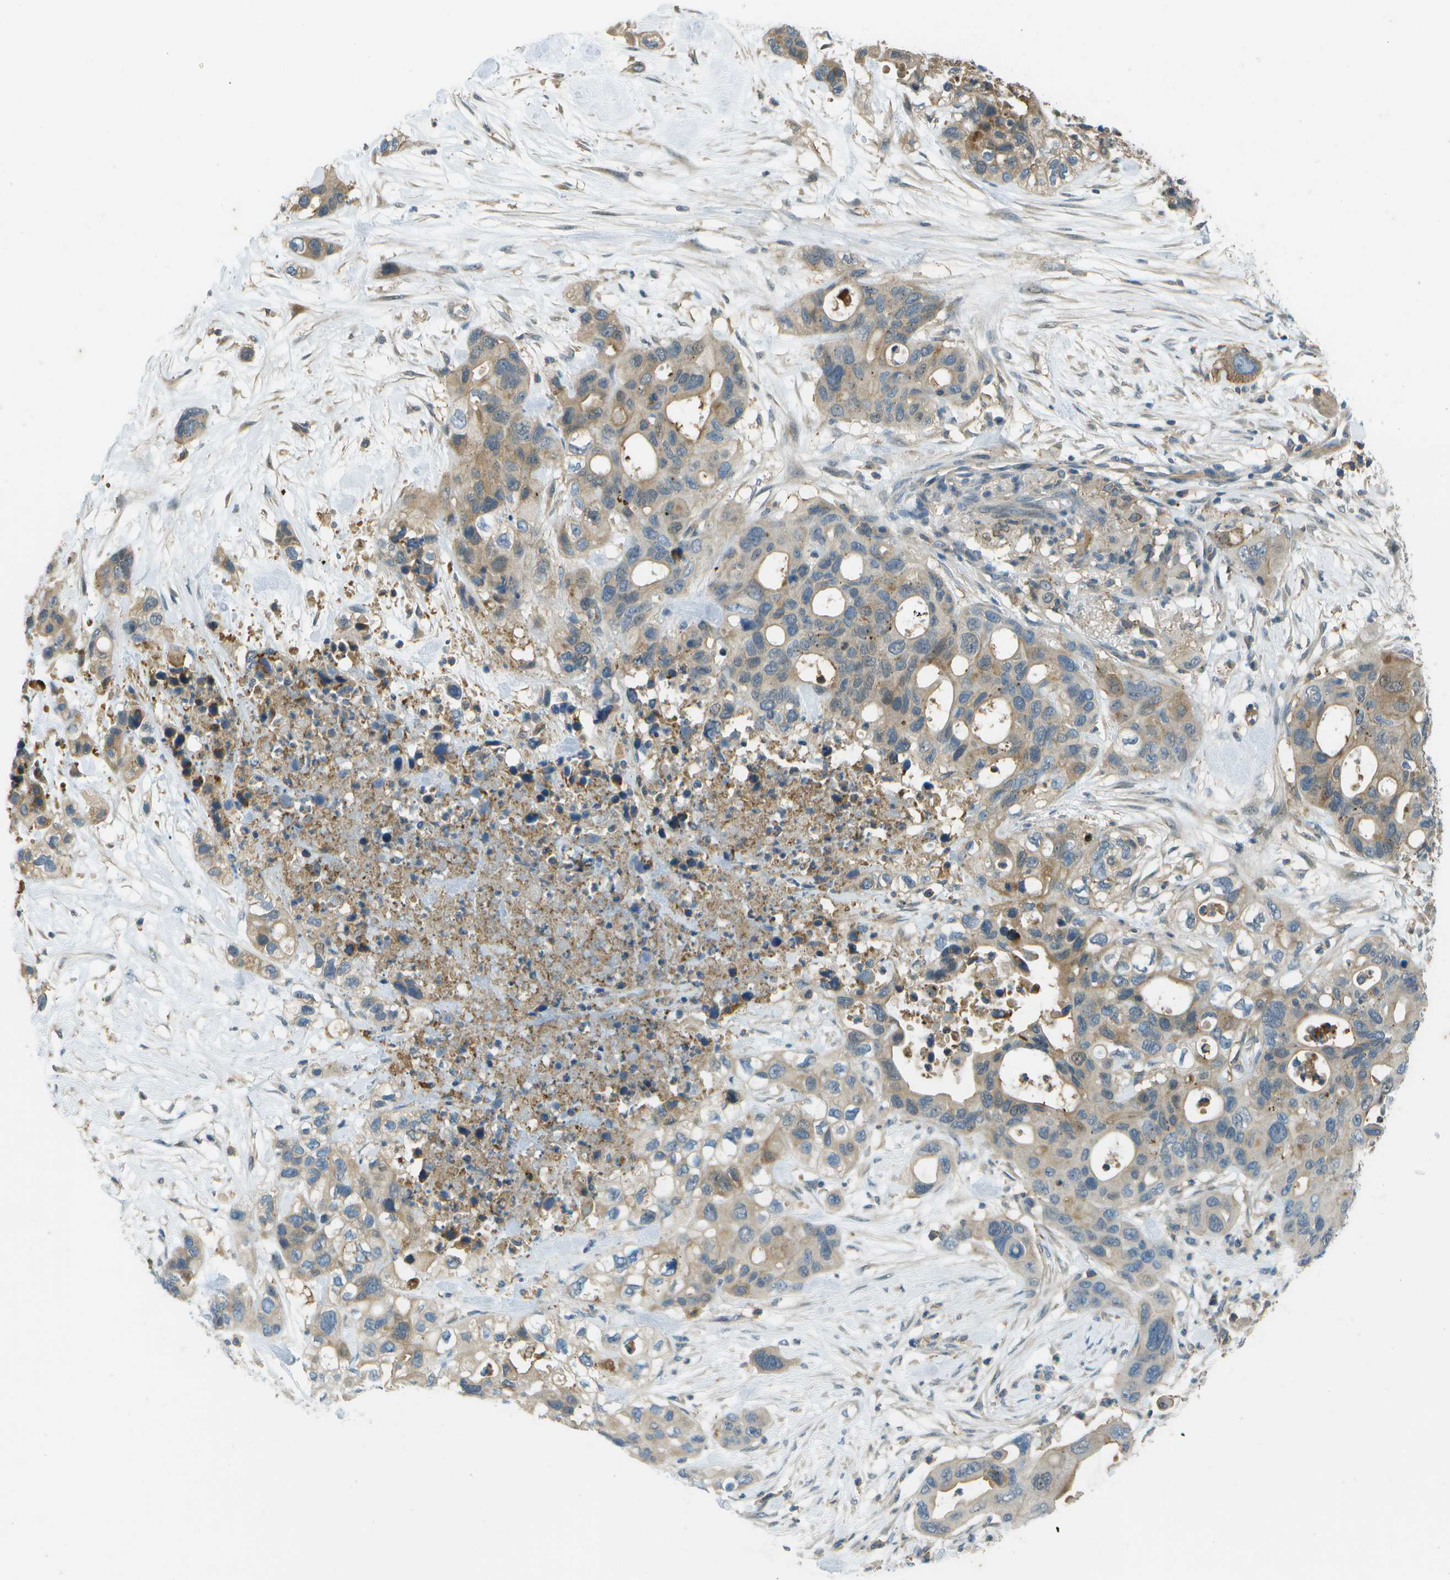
{"staining": {"intensity": "weak", "quantity": ">75%", "location": "cytoplasmic/membranous"}, "tissue": "pancreatic cancer", "cell_type": "Tumor cells", "image_type": "cancer", "snomed": [{"axis": "morphology", "description": "Adenocarcinoma, NOS"}, {"axis": "topography", "description": "Pancreas"}], "caption": "This image reveals immunohistochemistry (IHC) staining of adenocarcinoma (pancreatic), with low weak cytoplasmic/membranous expression in about >75% of tumor cells.", "gene": "LRRC66", "patient": {"sex": "female", "age": 71}}